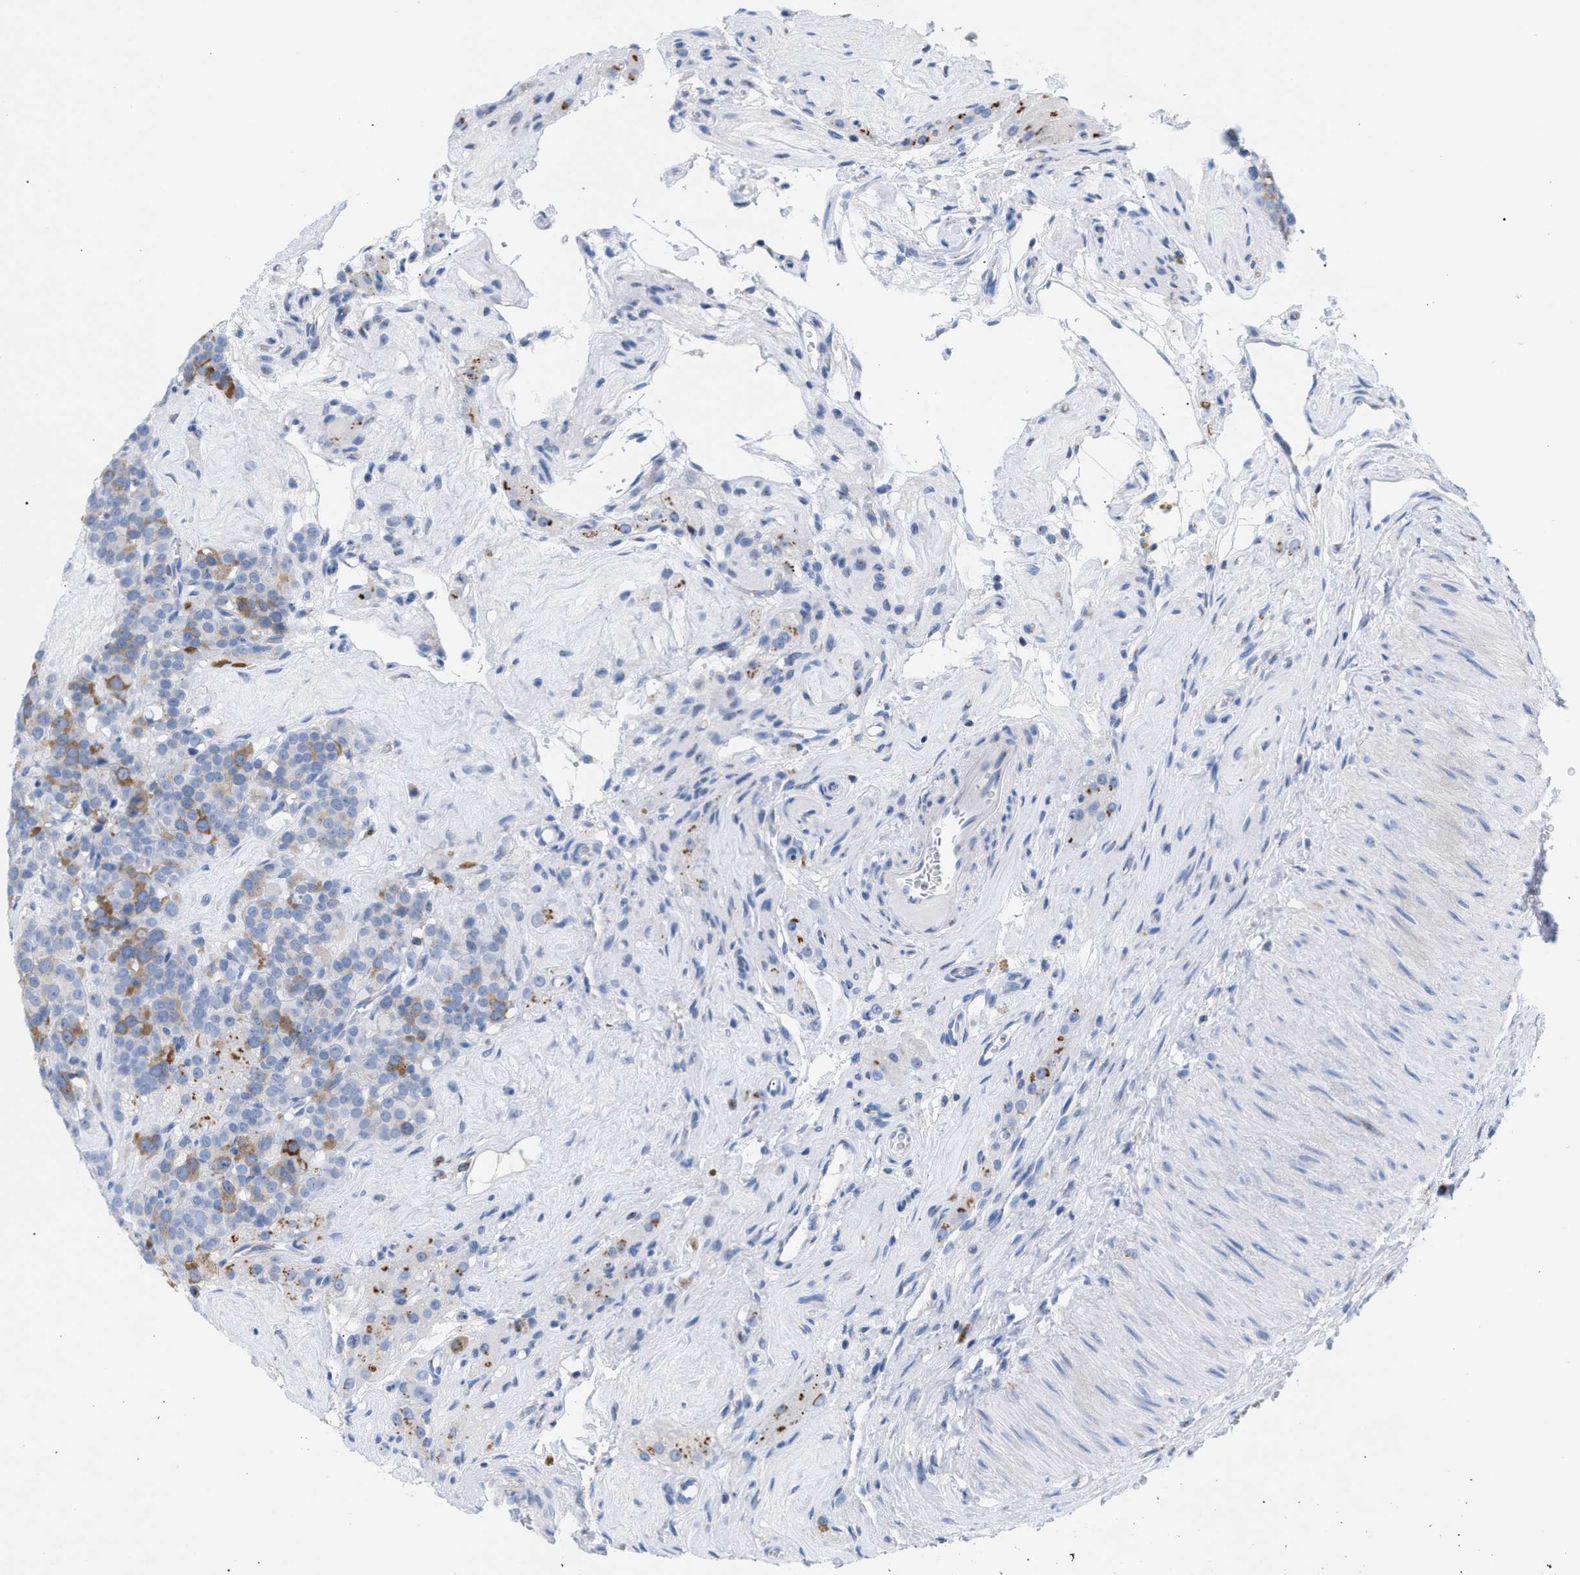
{"staining": {"intensity": "moderate", "quantity": "25%-75%", "location": "cytoplasmic/membranous"}, "tissue": "testis cancer", "cell_type": "Tumor cells", "image_type": "cancer", "snomed": [{"axis": "morphology", "description": "Seminoma, NOS"}, {"axis": "topography", "description": "Testis"}], "caption": "Tumor cells exhibit moderate cytoplasmic/membranous expression in approximately 25%-75% of cells in seminoma (testis). The staining is performed using DAB brown chromogen to label protein expression. The nuclei are counter-stained blue using hematoxylin.", "gene": "TACC3", "patient": {"sex": "male", "age": 71}}